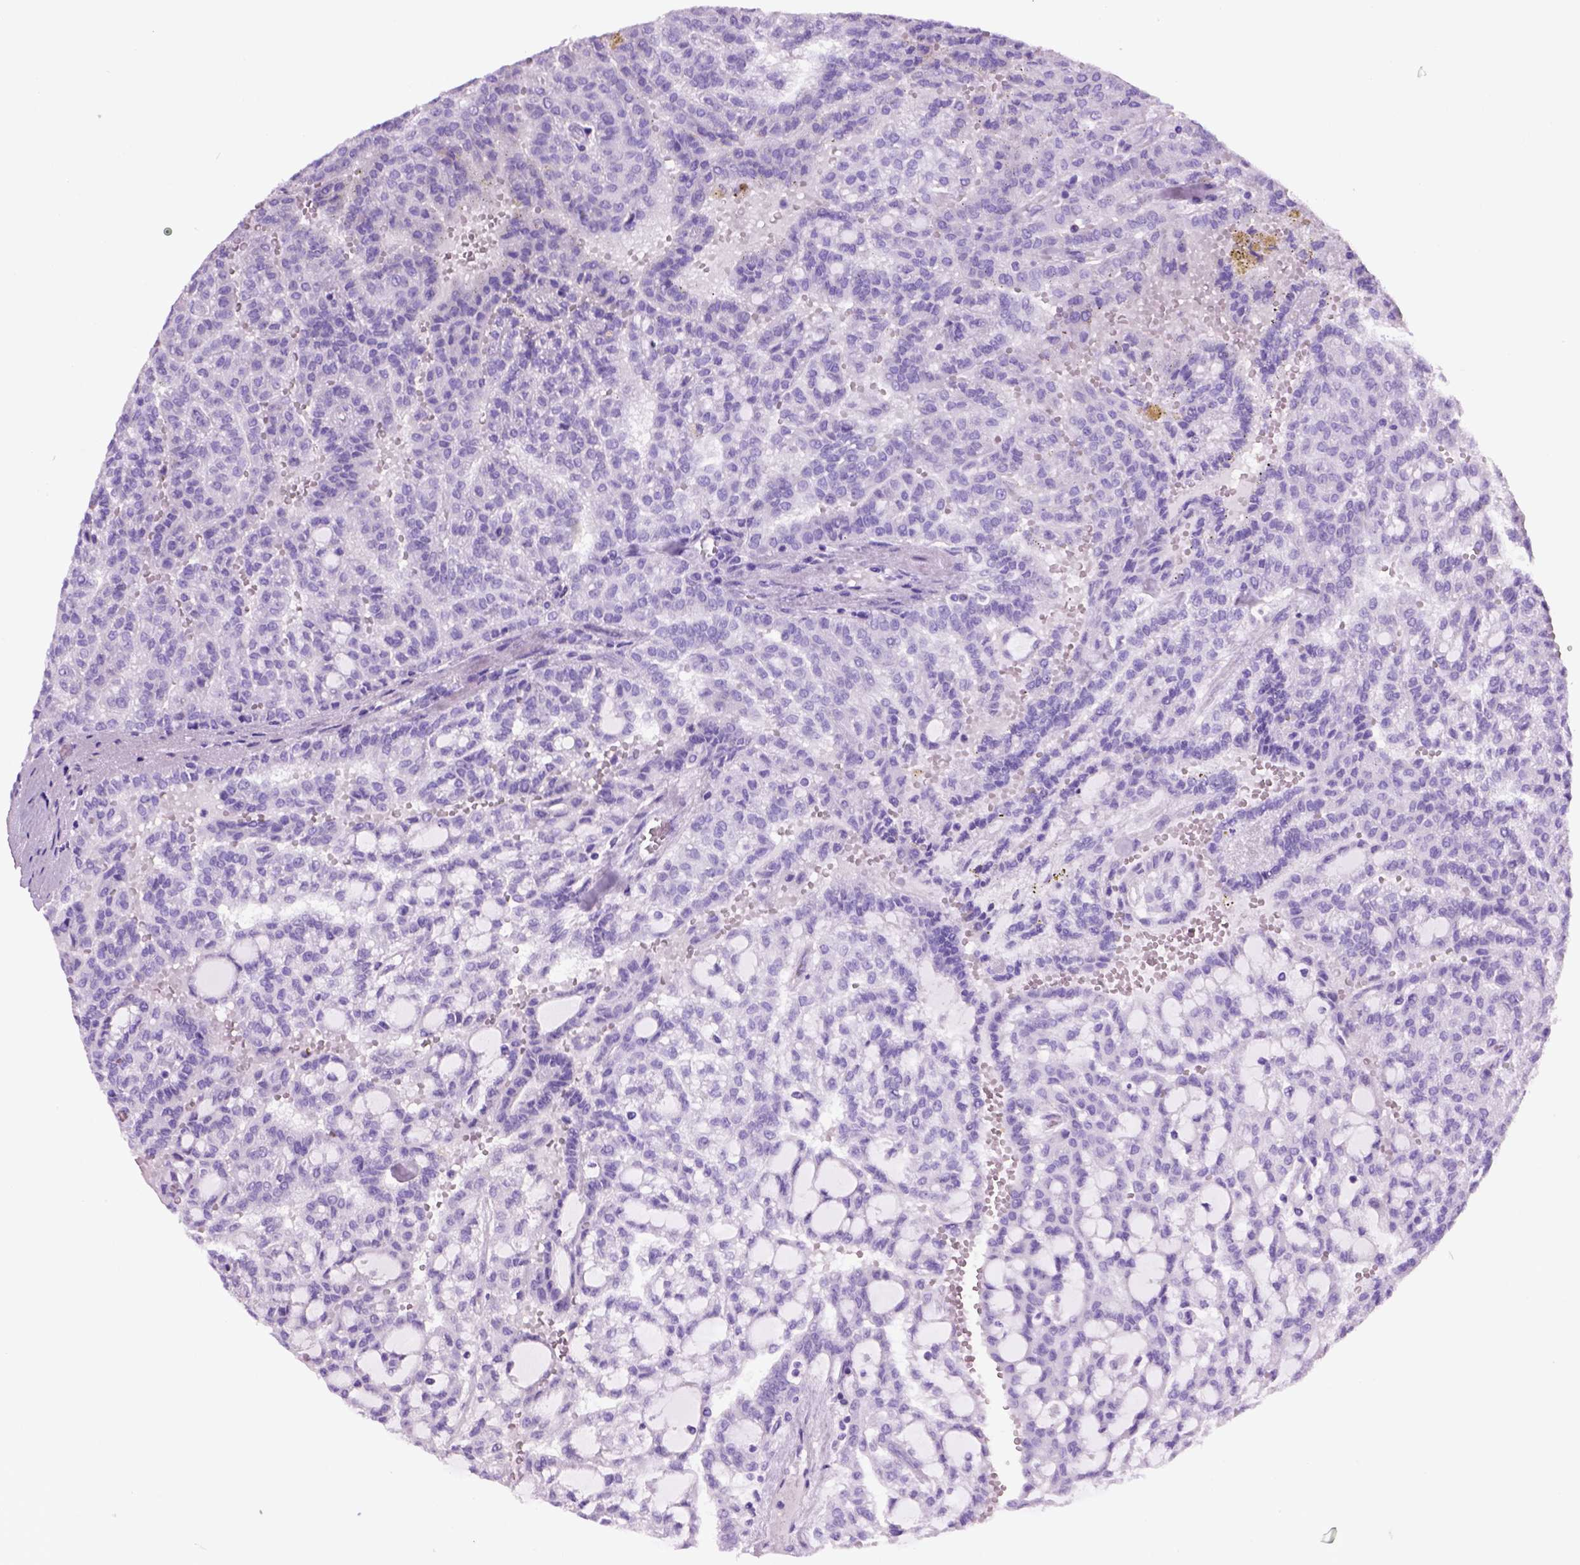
{"staining": {"intensity": "negative", "quantity": "none", "location": "none"}, "tissue": "renal cancer", "cell_type": "Tumor cells", "image_type": "cancer", "snomed": [{"axis": "morphology", "description": "Adenocarcinoma, NOS"}, {"axis": "topography", "description": "Kidney"}], "caption": "There is no significant expression in tumor cells of renal cancer. (DAB IHC with hematoxylin counter stain).", "gene": "HHIPL2", "patient": {"sex": "male", "age": 63}}